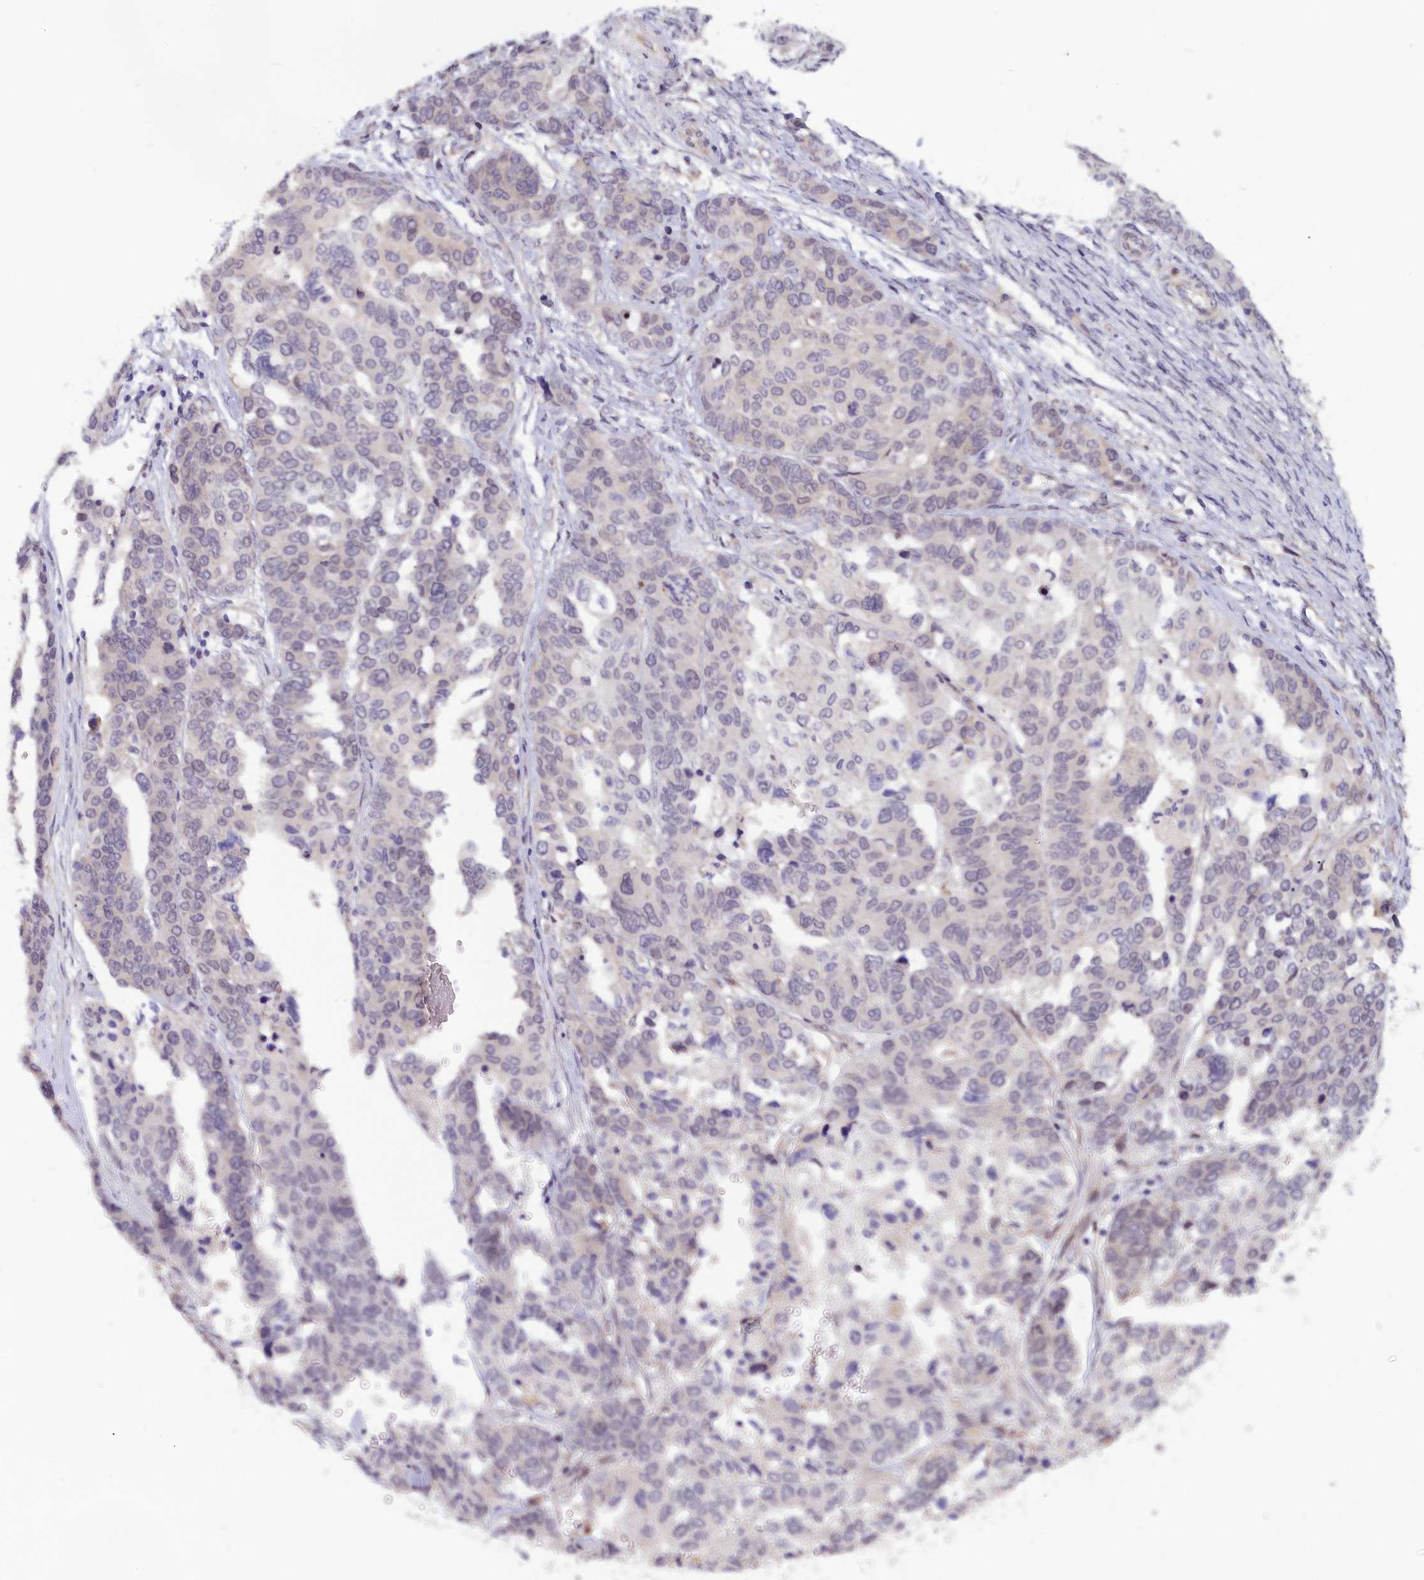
{"staining": {"intensity": "negative", "quantity": "none", "location": "none"}, "tissue": "ovarian cancer", "cell_type": "Tumor cells", "image_type": "cancer", "snomed": [{"axis": "morphology", "description": "Cystadenocarcinoma, serous, NOS"}, {"axis": "topography", "description": "Ovary"}], "caption": "Human ovarian cancer (serous cystadenocarcinoma) stained for a protein using immunohistochemistry (IHC) shows no expression in tumor cells.", "gene": "IGFALS", "patient": {"sex": "female", "age": 44}}